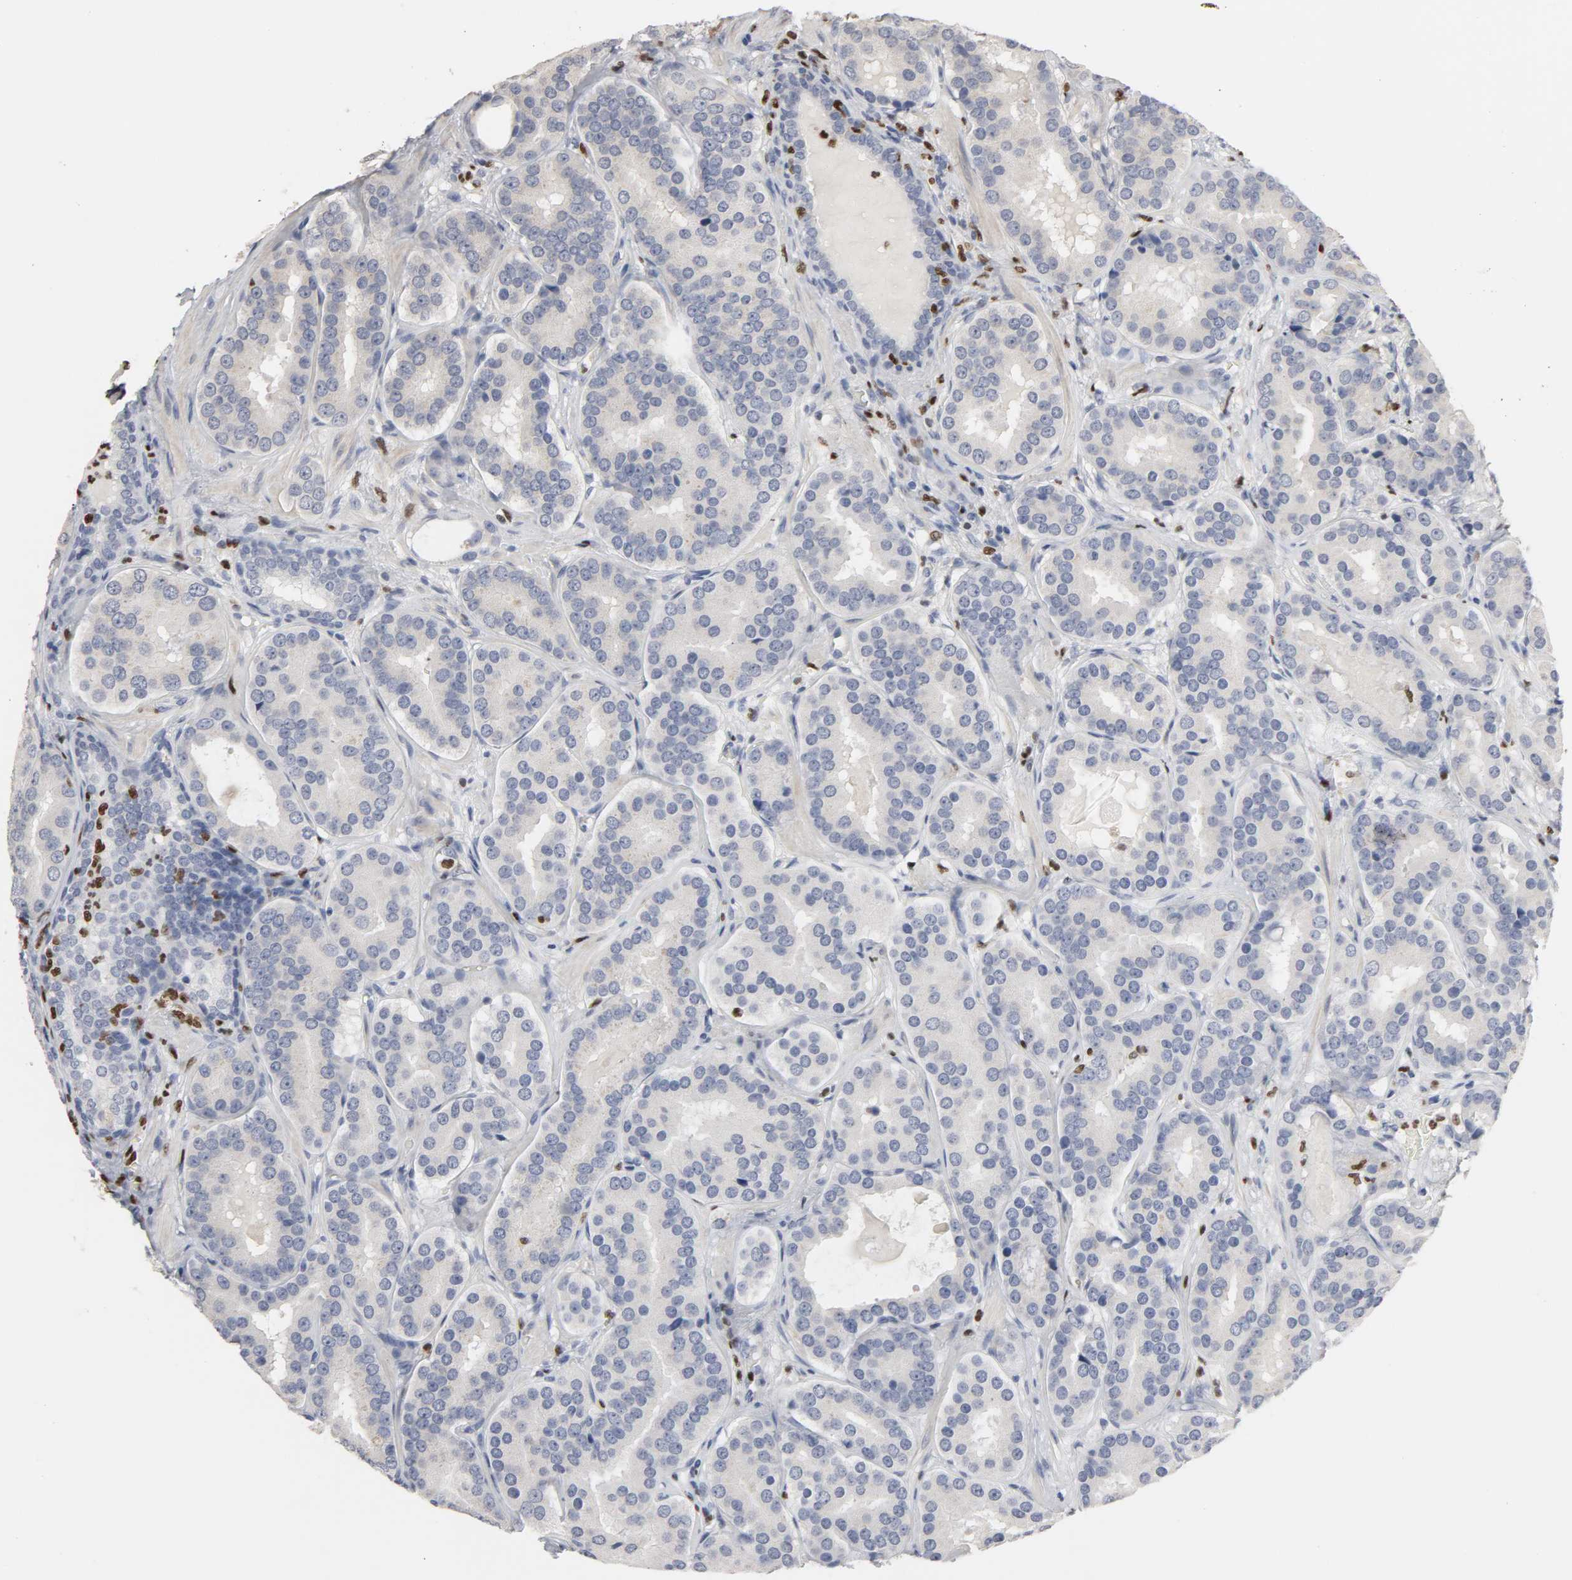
{"staining": {"intensity": "negative", "quantity": "none", "location": "none"}, "tissue": "prostate cancer", "cell_type": "Tumor cells", "image_type": "cancer", "snomed": [{"axis": "morphology", "description": "Adenocarcinoma, Low grade"}, {"axis": "topography", "description": "Prostate"}], "caption": "This is an immunohistochemistry (IHC) histopathology image of adenocarcinoma (low-grade) (prostate). There is no staining in tumor cells.", "gene": "SPI1", "patient": {"sex": "male", "age": 59}}